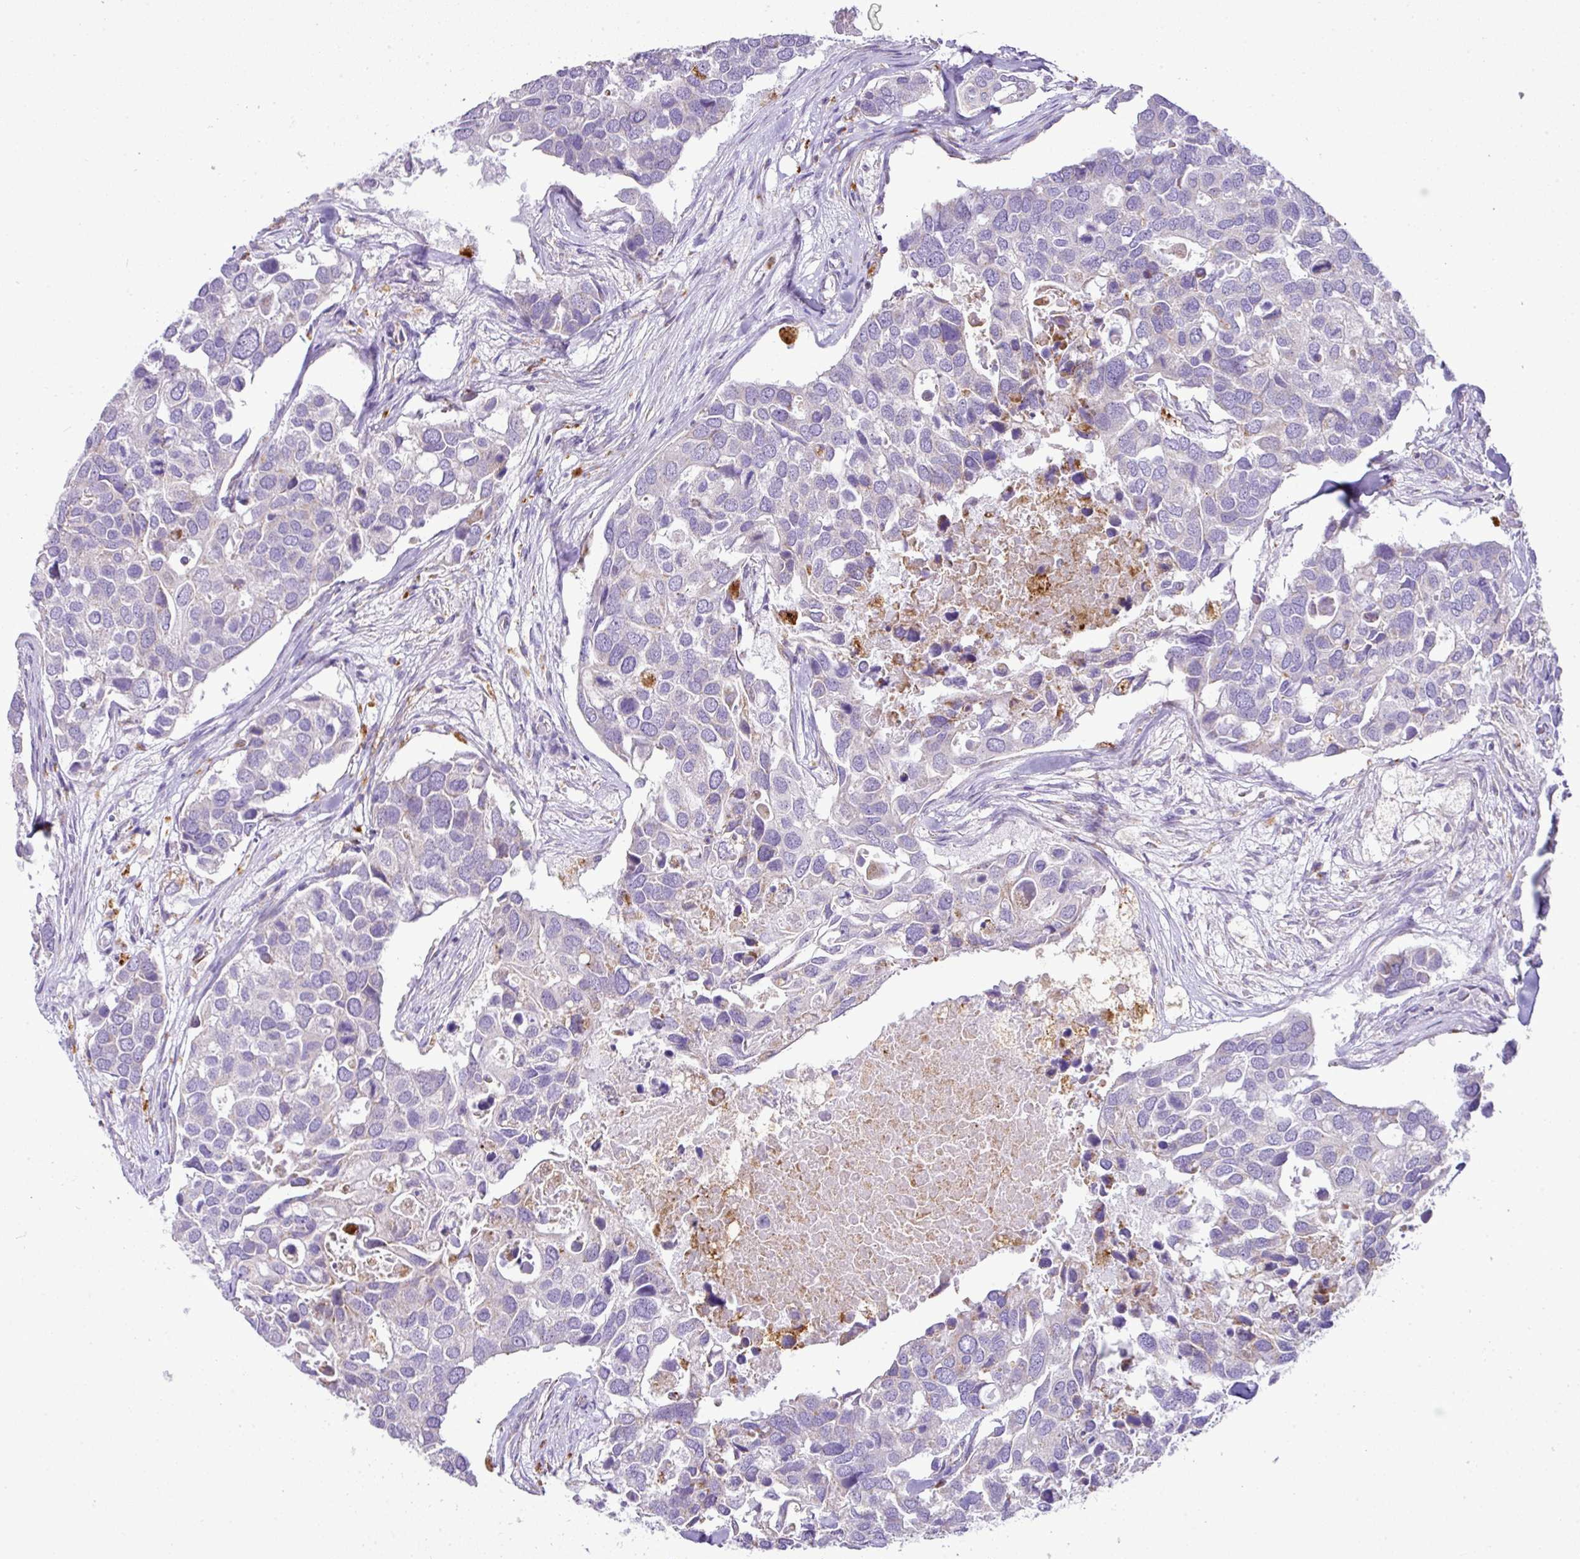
{"staining": {"intensity": "negative", "quantity": "none", "location": "none"}, "tissue": "breast cancer", "cell_type": "Tumor cells", "image_type": "cancer", "snomed": [{"axis": "morphology", "description": "Duct carcinoma"}, {"axis": "topography", "description": "Breast"}], "caption": "The histopathology image shows no significant staining in tumor cells of breast invasive ductal carcinoma.", "gene": "PGAP4", "patient": {"sex": "female", "age": 83}}